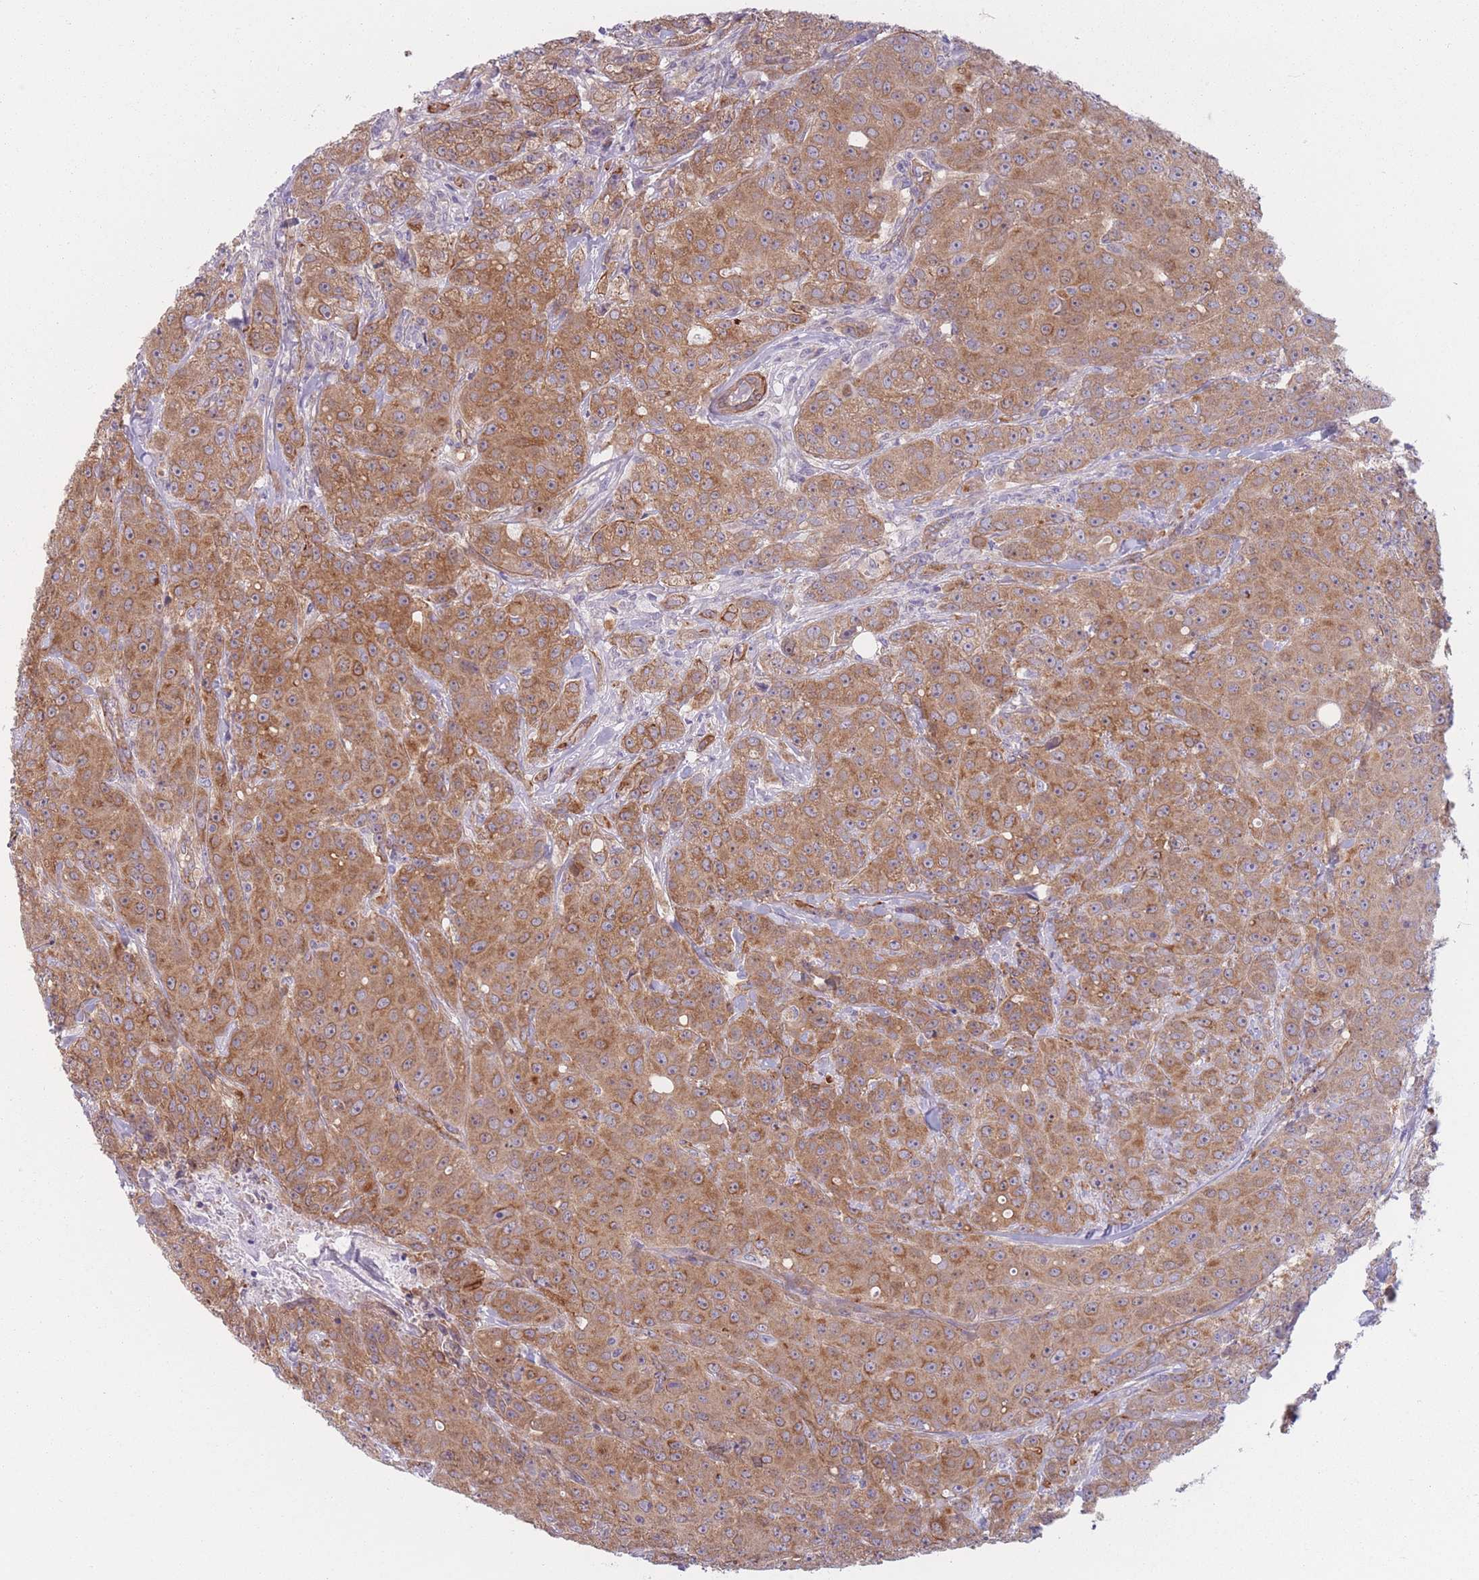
{"staining": {"intensity": "moderate", "quantity": ">75%", "location": "cytoplasmic/membranous"}, "tissue": "breast cancer", "cell_type": "Tumor cells", "image_type": "cancer", "snomed": [{"axis": "morphology", "description": "Duct carcinoma"}, {"axis": "topography", "description": "Breast"}], "caption": "DAB immunohistochemical staining of breast cancer (invasive ductal carcinoma) reveals moderate cytoplasmic/membranous protein positivity in approximately >75% of tumor cells.", "gene": "SERPINB3", "patient": {"sex": "female", "age": 43}}